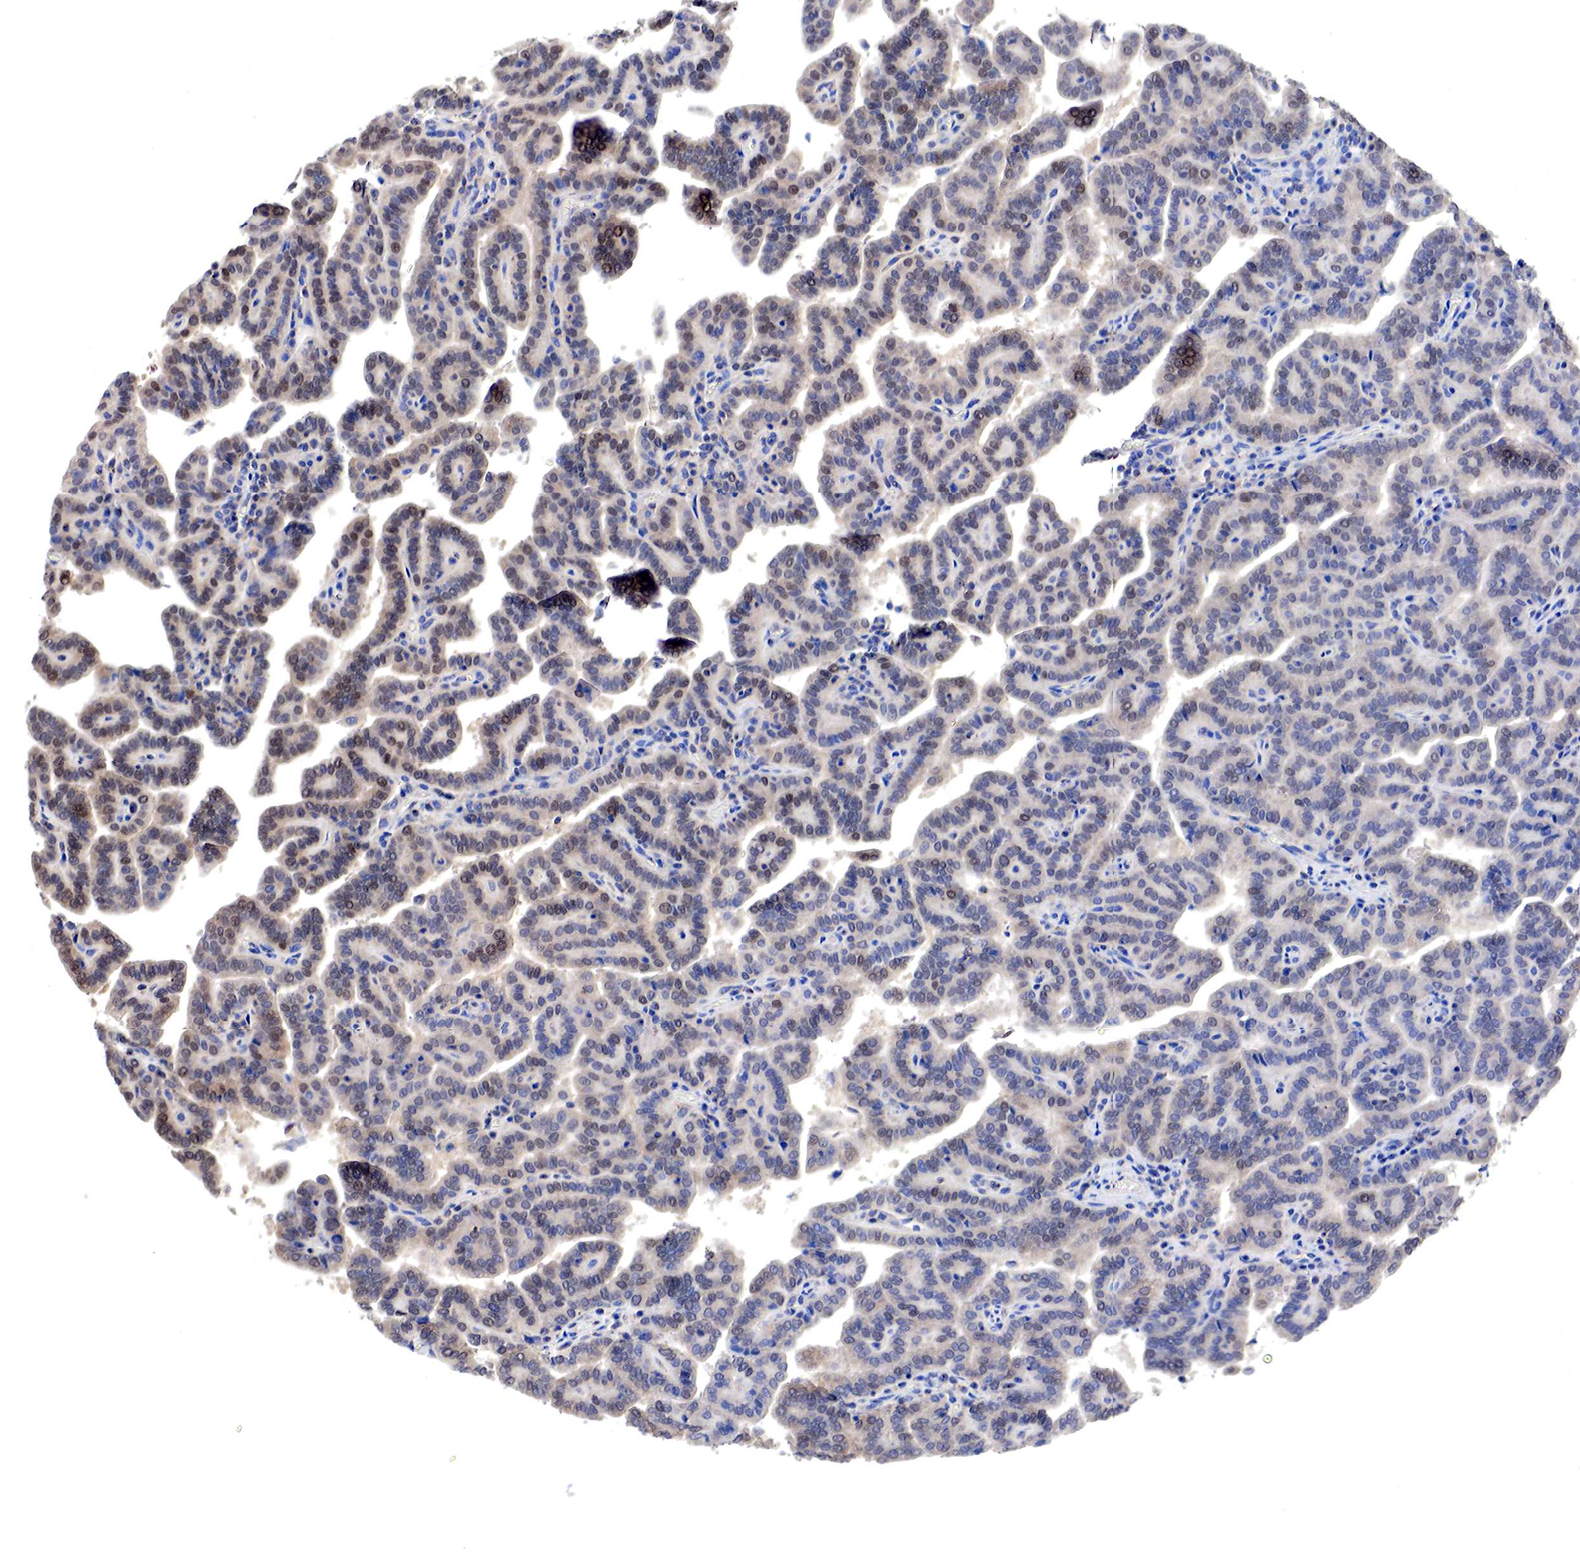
{"staining": {"intensity": "weak", "quantity": ">75%", "location": "cytoplasmic/membranous,nuclear"}, "tissue": "renal cancer", "cell_type": "Tumor cells", "image_type": "cancer", "snomed": [{"axis": "morphology", "description": "Adenocarcinoma, NOS"}, {"axis": "topography", "description": "Kidney"}], "caption": "Brown immunohistochemical staining in renal cancer (adenocarcinoma) demonstrates weak cytoplasmic/membranous and nuclear staining in about >75% of tumor cells. The staining was performed using DAB to visualize the protein expression in brown, while the nuclei were stained in blue with hematoxylin (Magnification: 20x).", "gene": "PABIR2", "patient": {"sex": "male", "age": 61}}